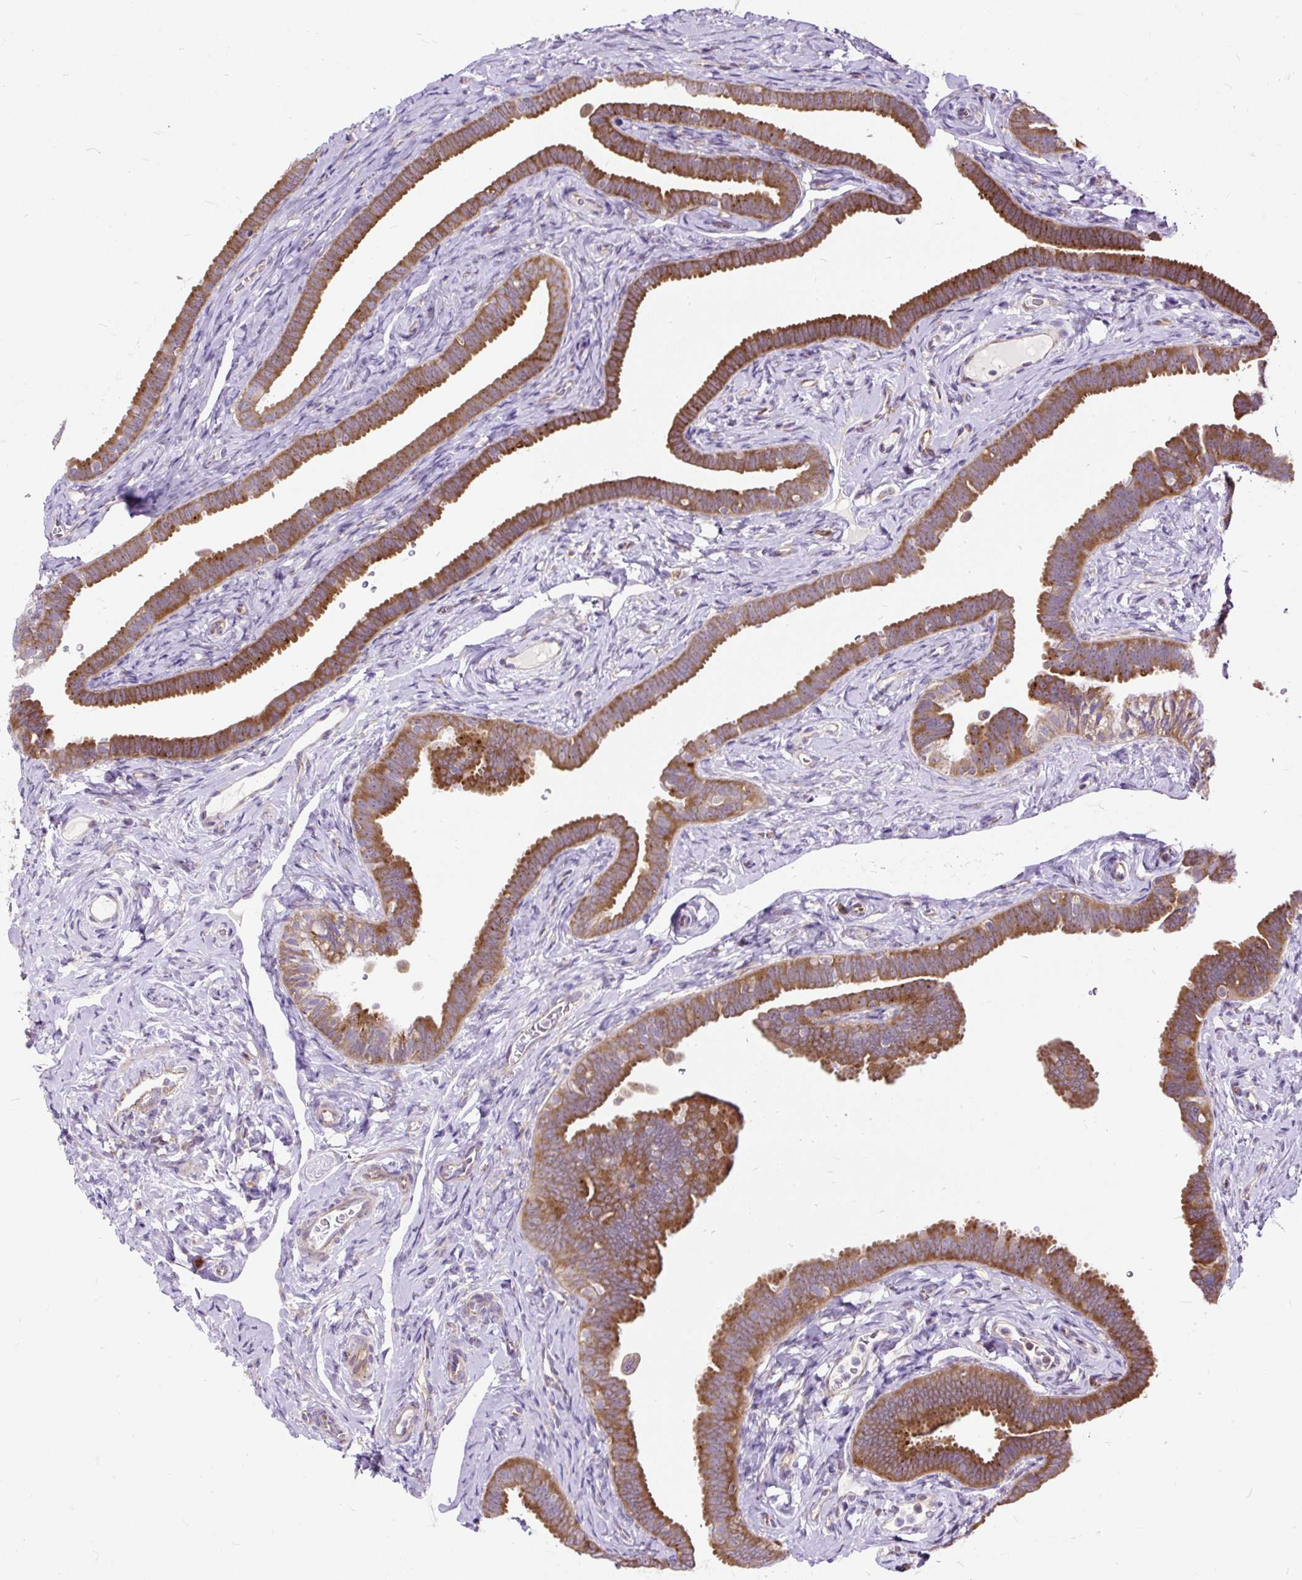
{"staining": {"intensity": "moderate", "quantity": ">75%", "location": "cytoplasmic/membranous"}, "tissue": "fallopian tube", "cell_type": "Glandular cells", "image_type": "normal", "snomed": [{"axis": "morphology", "description": "Normal tissue, NOS"}, {"axis": "topography", "description": "Fallopian tube"}], "caption": "A brown stain highlights moderate cytoplasmic/membranous positivity of a protein in glandular cells of benign fallopian tube.", "gene": "RPS5", "patient": {"sex": "female", "age": 69}}